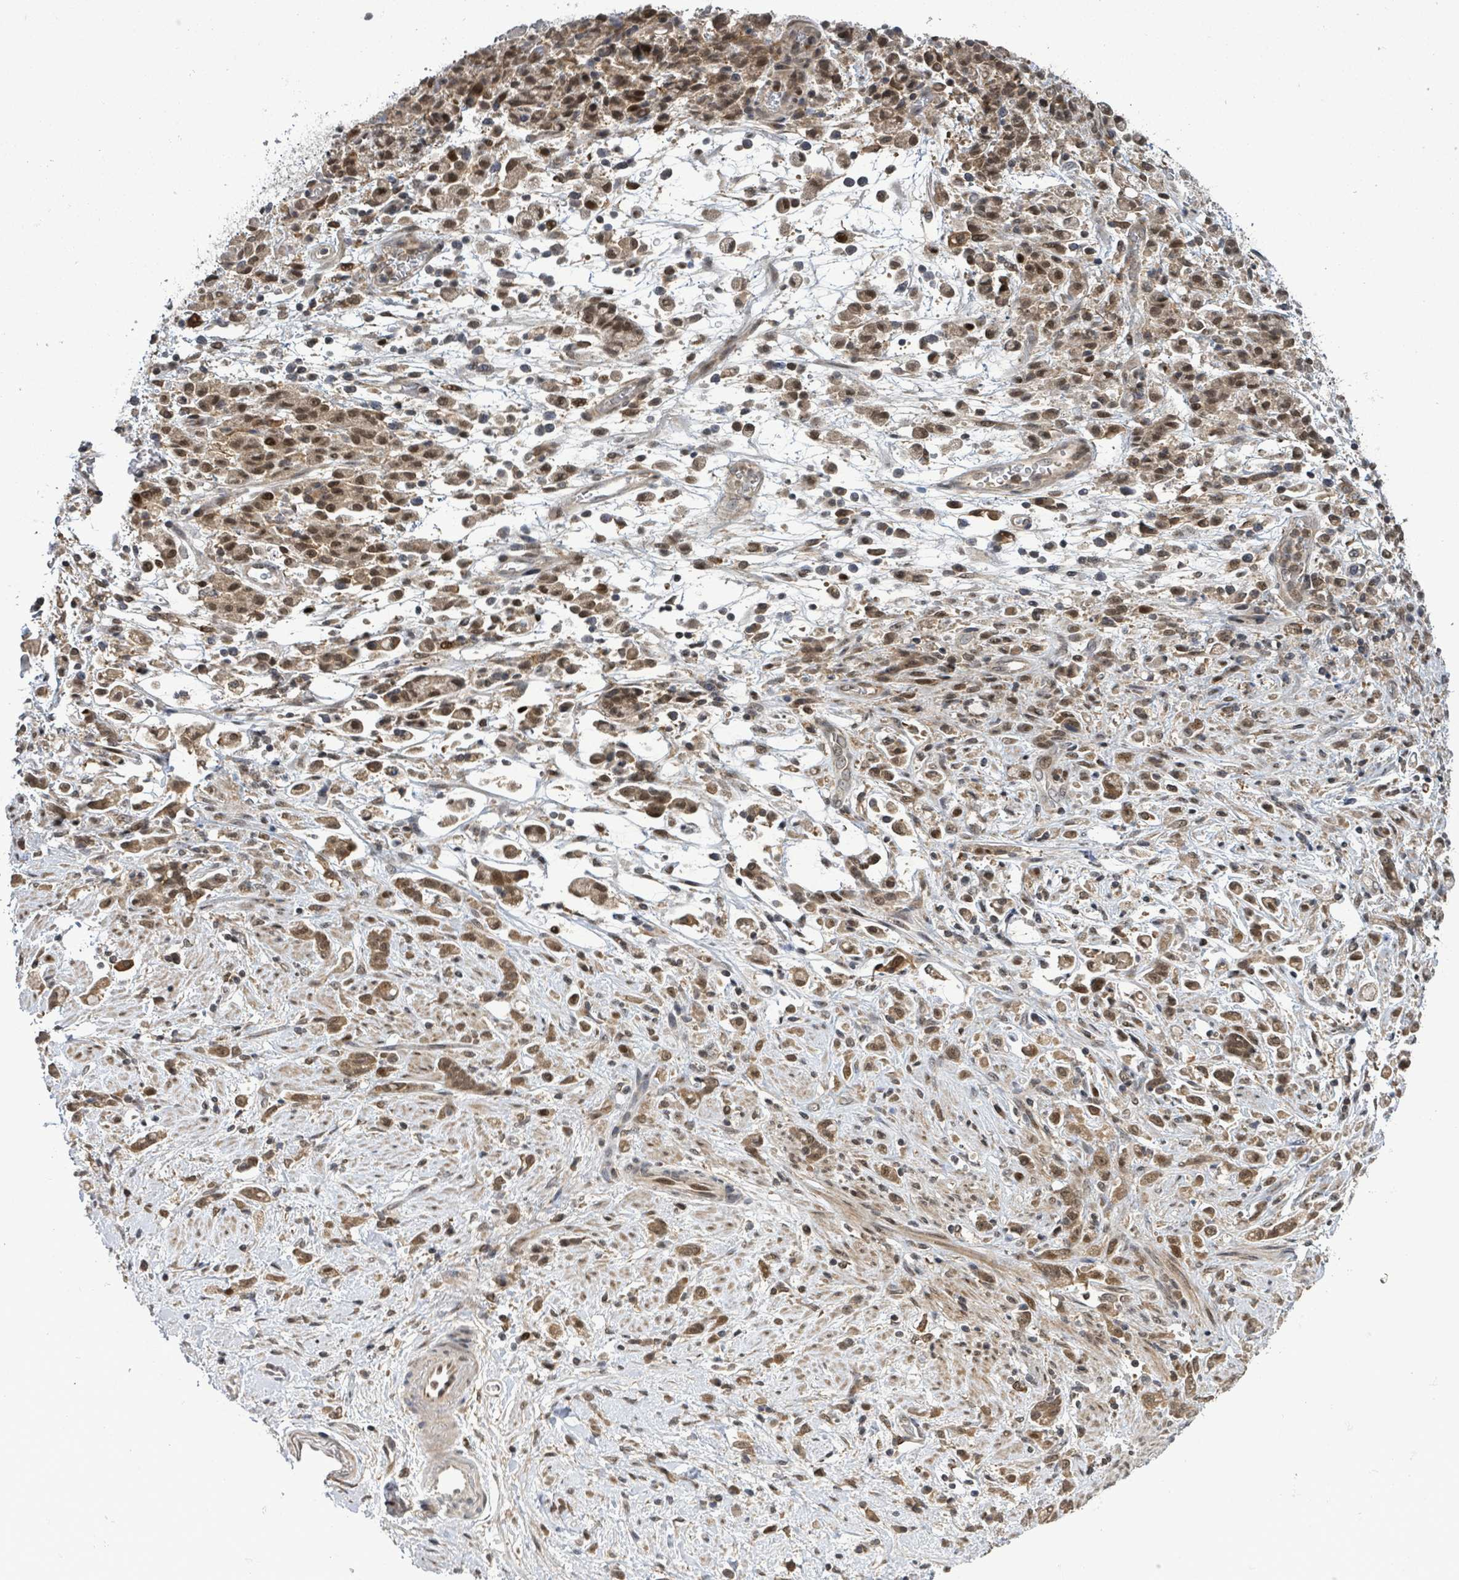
{"staining": {"intensity": "moderate", "quantity": ">75%", "location": "cytoplasmic/membranous,nuclear"}, "tissue": "stomach cancer", "cell_type": "Tumor cells", "image_type": "cancer", "snomed": [{"axis": "morphology", "description": "Adenocarcinoma, NOS"}, {"axis": "topography", "description": "Stomach"}], "caption": "This is an image of immunohistochemistry (IHC) staining of stomach adenocarcinoma, which shows moderate positivity in the cytoplasmic/membranous and nuclear of tumor cells.", "gene": "FBXO6", "patient": {"sex": "female", "age": 60}}